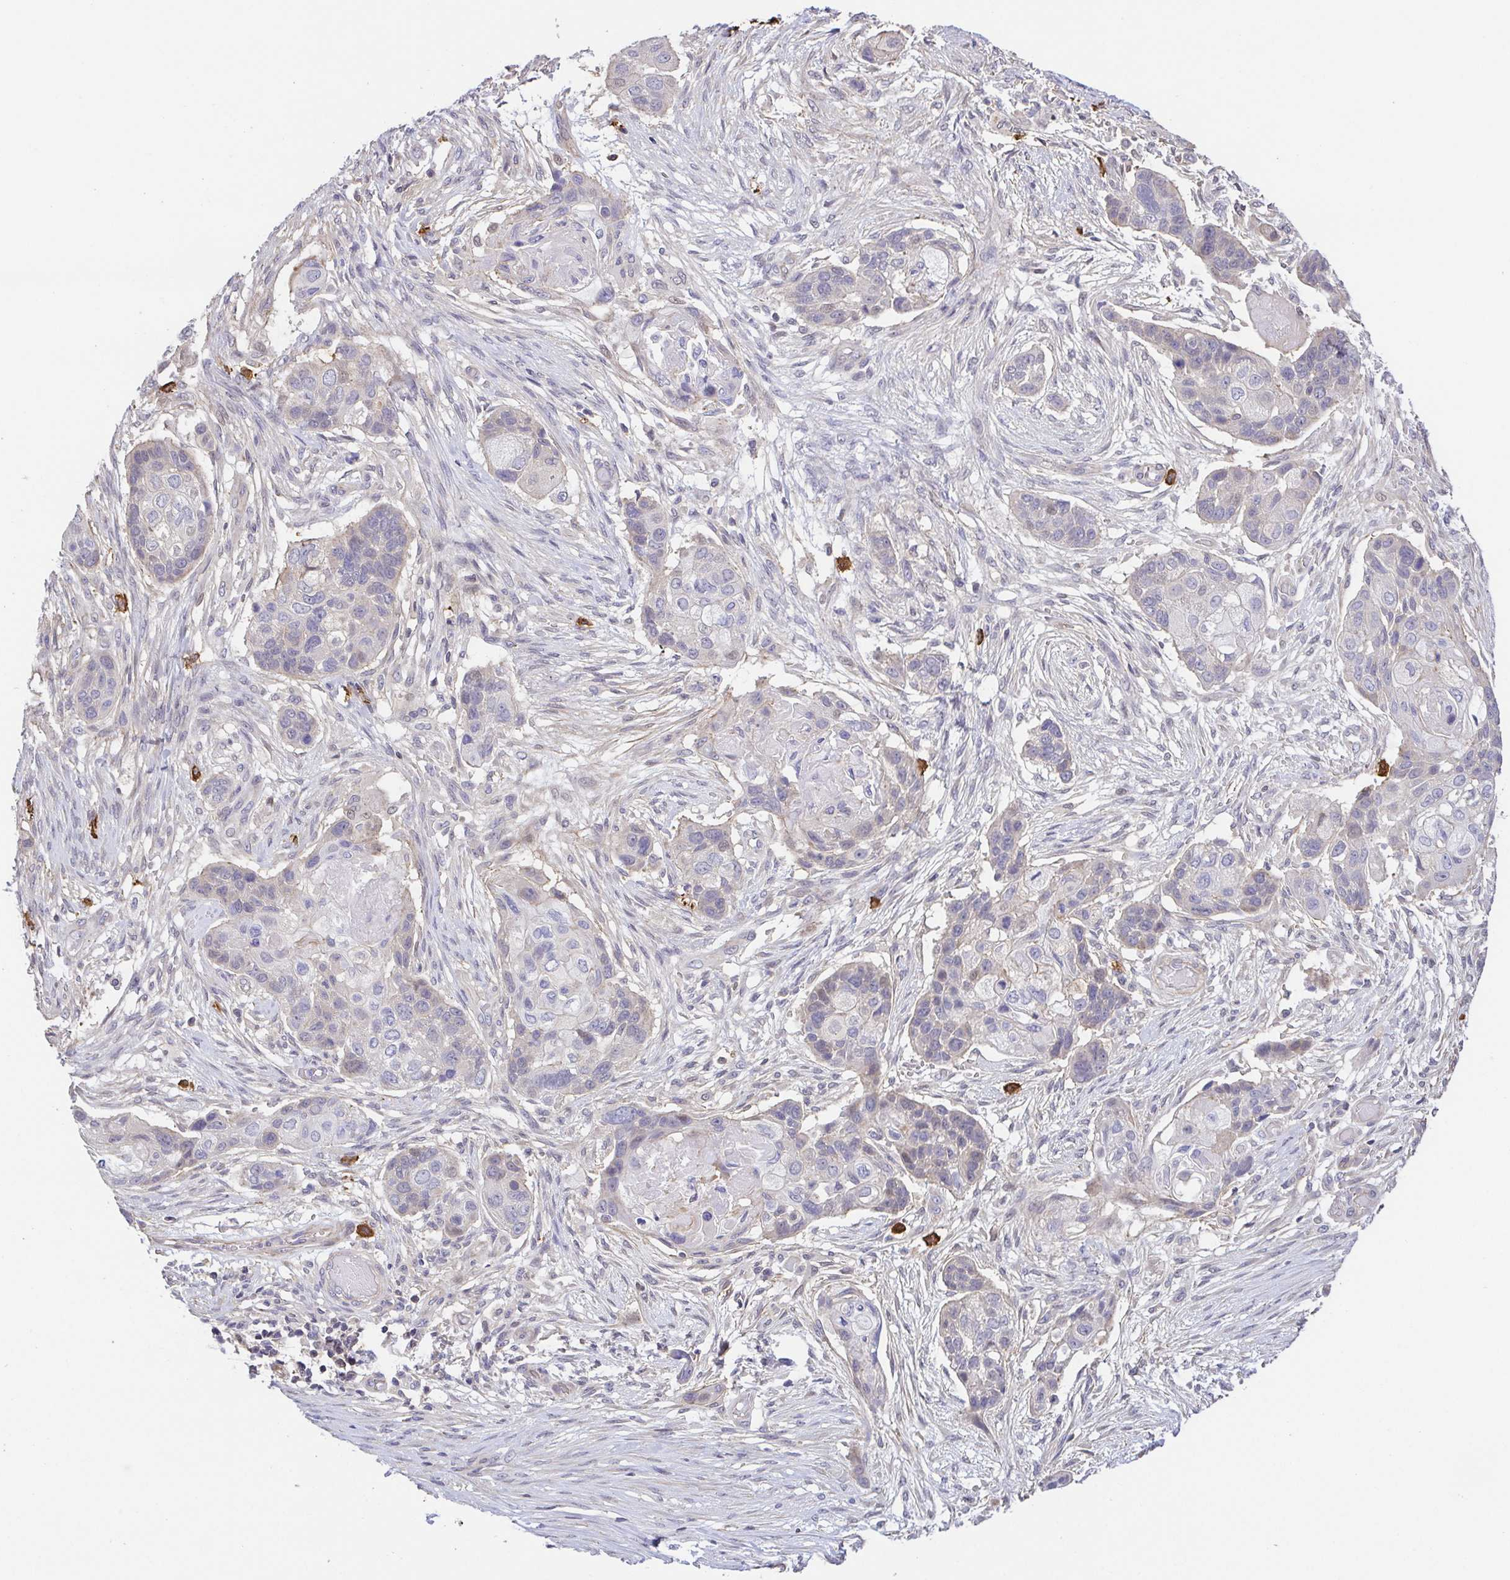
{"staining": {"intensity": "weak", "quantity": "<25%", "location": "cytoplasmic/membranous"}, "tissue": "lung cancer", "cell_type": "Tumor cells", "image_type": "cancer", "snomed": [{"axis": "morphology", "description": "Squamous cell carcinoma, NOS"}, {"axis": "topography", "description": "Lung"}], "caption": "DAB immunohistochemical staining of human squamous cell carcinoma (lung) exhibits no significant staining in tumor cells. (Brightfield microscopy of DAB immunohistochemistry (IHC) at high magnification).", "gene": "PREPL", "patient": {"sex": "male", "age": 69}}